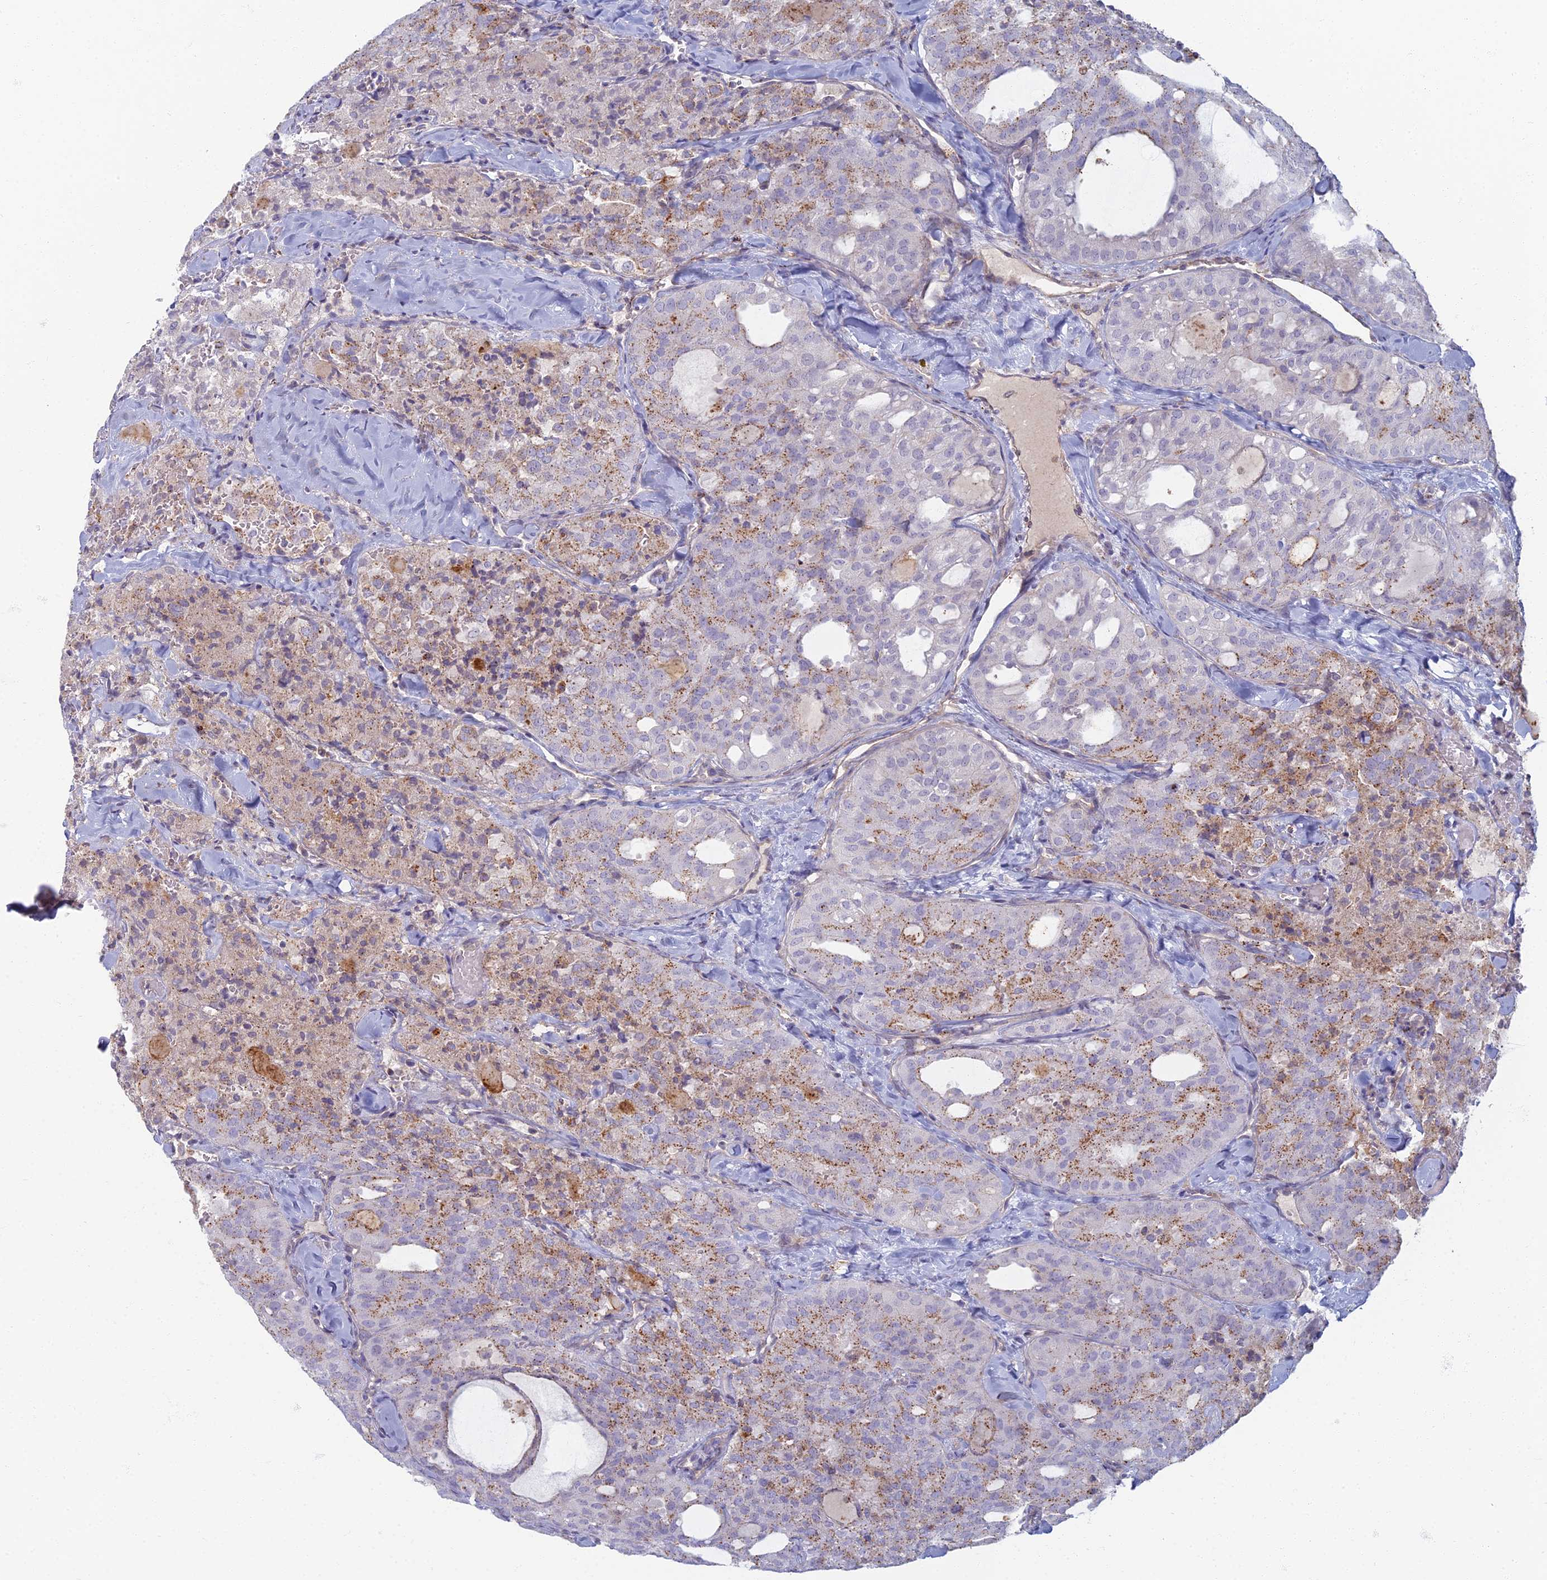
{"staining": {"intensity": "moderate", "quantity": "<25%", "location": "cytoplasmic/membranous"}, "tissue": "thyroid cancer", "cell_type": "Tumor cells", "image_type": "cancer", "snomed": [{"axis": "morphology", "description": "Follicular adenoma carcinoma, NOS"}, {"axis": "topography", "description": "Thyroid gland"}], "caption": "High-magnification brightfield microscopy of follicular adenoma carcinoma (thyroid) stained with DAB (brown) and counterstained with hematoxylin (blue). tumor cells exhibit moderate cytoplasmic/membranous positivity is present in about<25% of cells. The staining was performed using DAB (3,3'-diaminobenzidine) to visualize the protein expression in brown, while the nuclei were stained in blue with hematoxylin (Magnification: 20x).", "gene": "CHMP4B", "patient": {"sex": "male", "age": 75}}